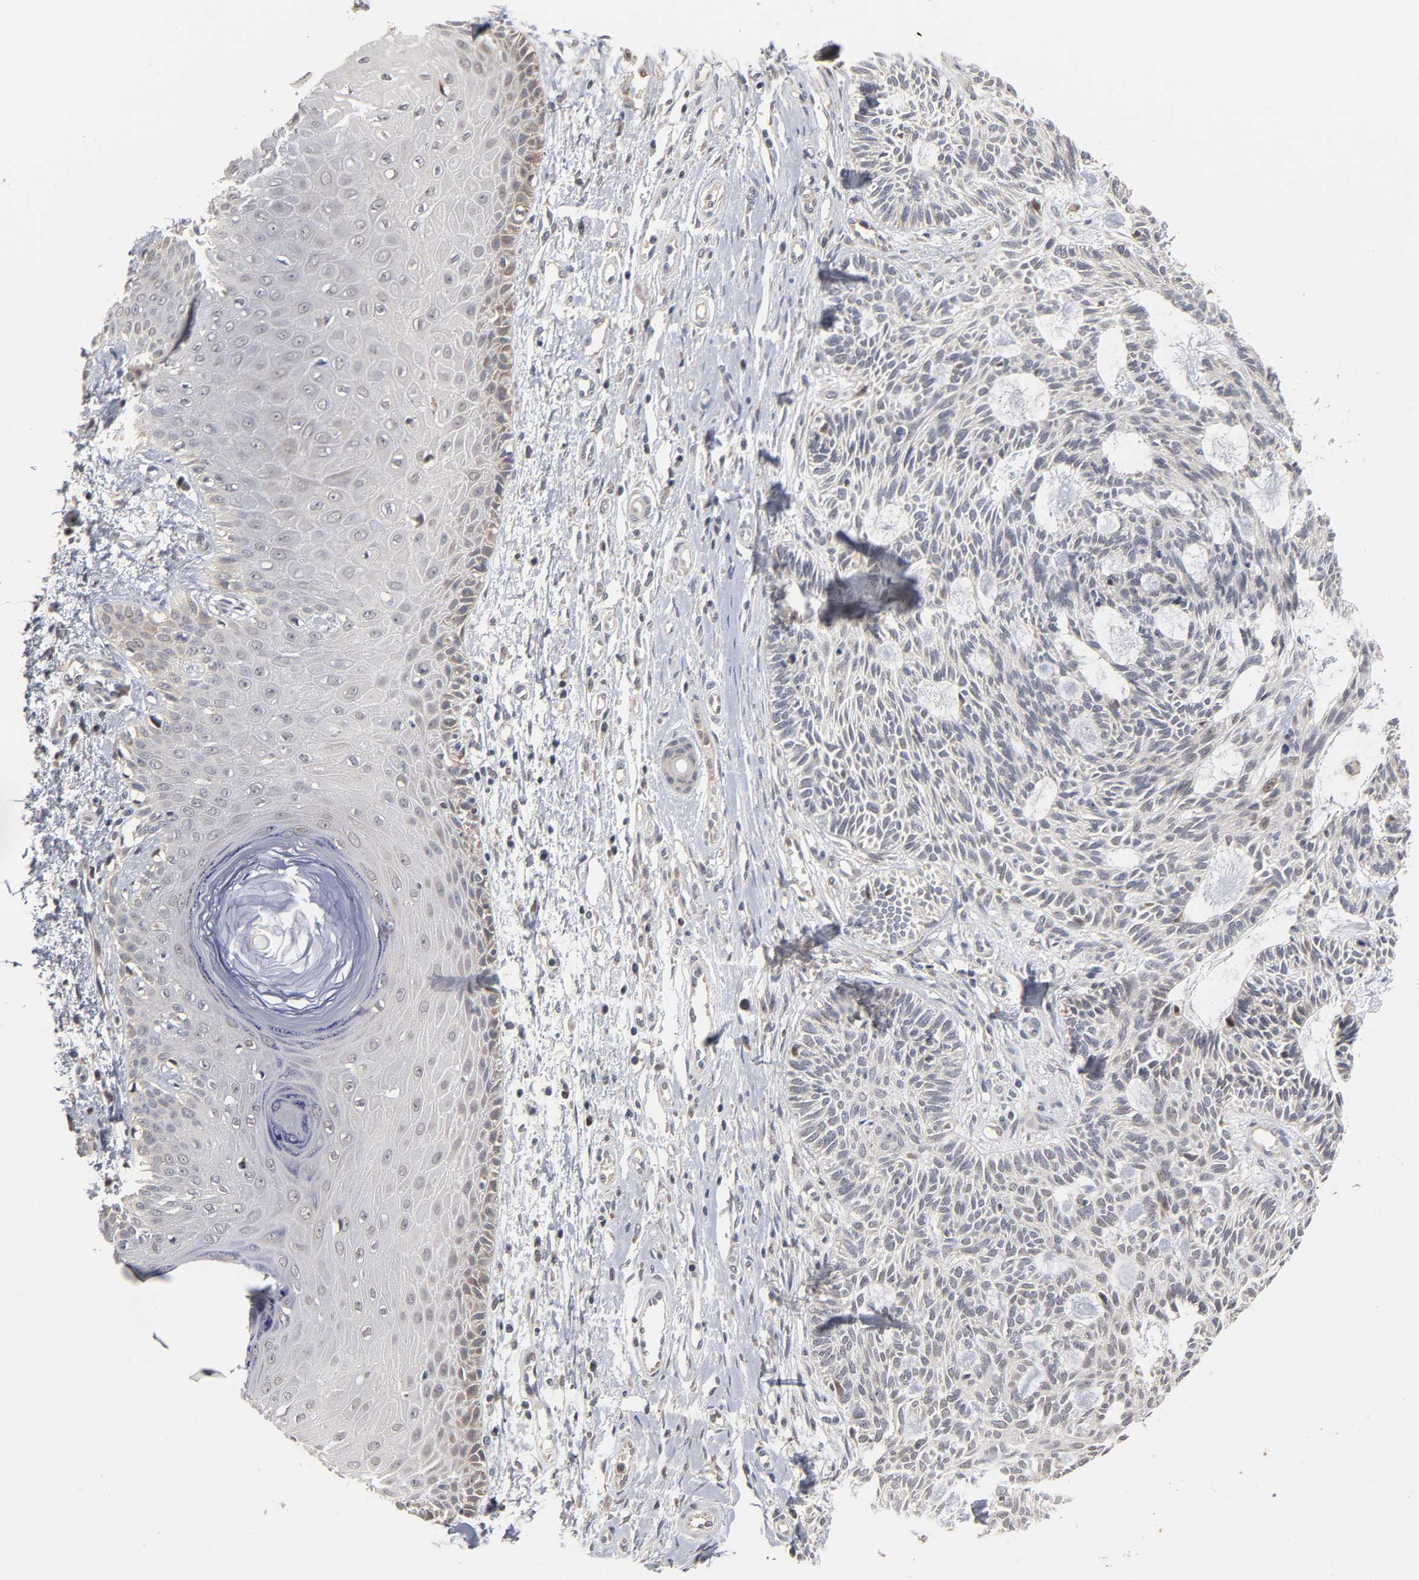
{"staining": {"intensity": "weak", "quantity": "<25%", "location": "cytoplasmic/membranous"}, "tissue": "skin cancer", "cell_type": "Tumor cells", "image_type": "cancer", "snomed": [{"axis": "morphology", "description": "Basal cell carcinoma"}, {"axis": "topography", "description": "Skin"}], "caption": "Skin cancer (basal cell carcinoma) was stained to show a protein in brown. There is no significant positivity in tumor cells. The staining is performed using DAB brown chromogen with nuclei counter-stained in using hematoxylin.", "gene": "GSTZ1", "patient": {"sex": "male", "age": 67}}